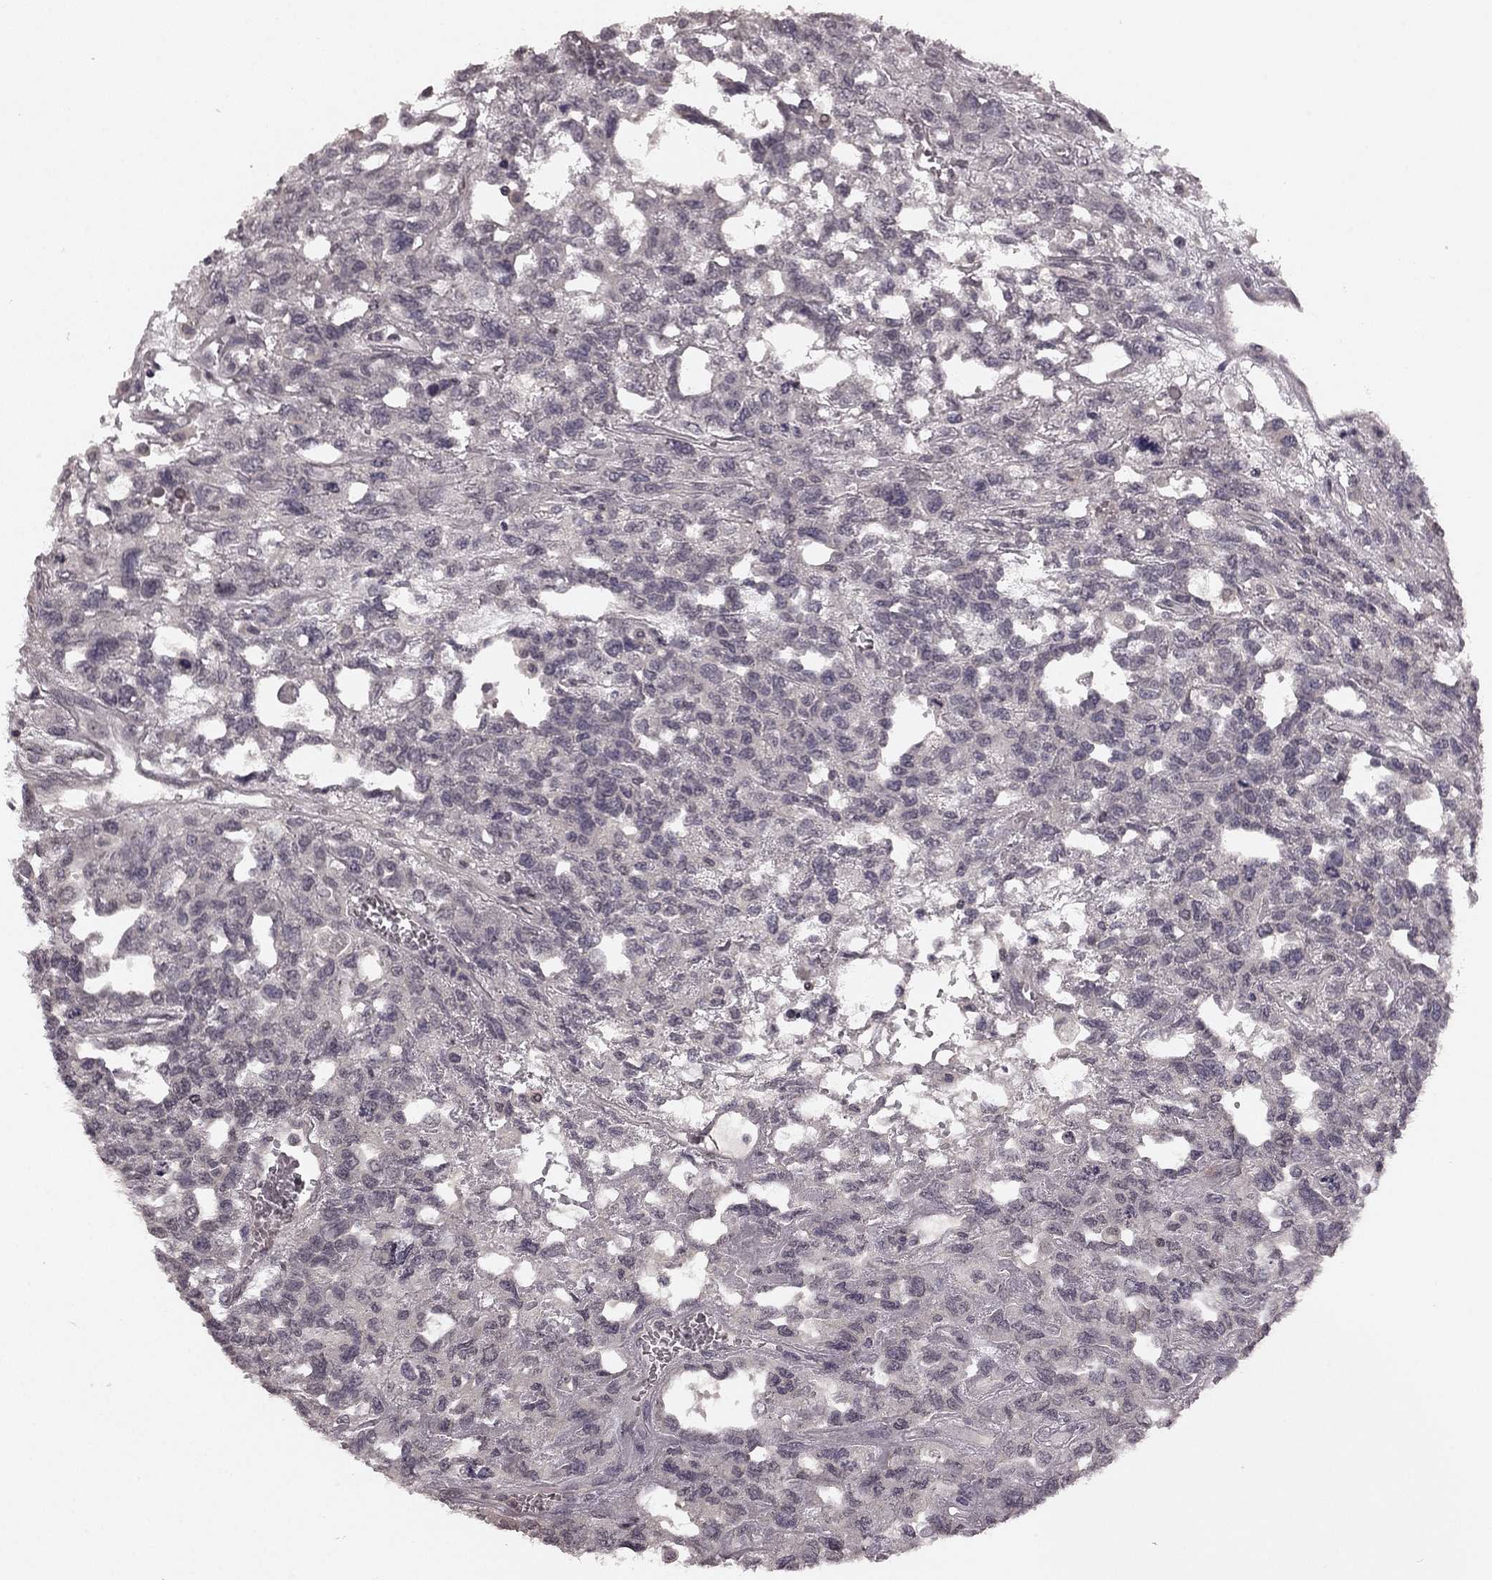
{"staining": {"intensity": "negative", "quantity": "none", "location": "none"}, "tissue": "testis cancer", "cell_type": "Tumor cells", "image_type": "cancer", "snomed": [{"axis": "morphology", "description": "Seminoma, NOS"}, {"axis": "topography", "description": "Testis"}], "caption": "Histopathology image shows no significant protein expression in tumor cells of testis cancer (seminoma).", "gene": "HCN4", "patient": {"sex": "male", "age": 52}}